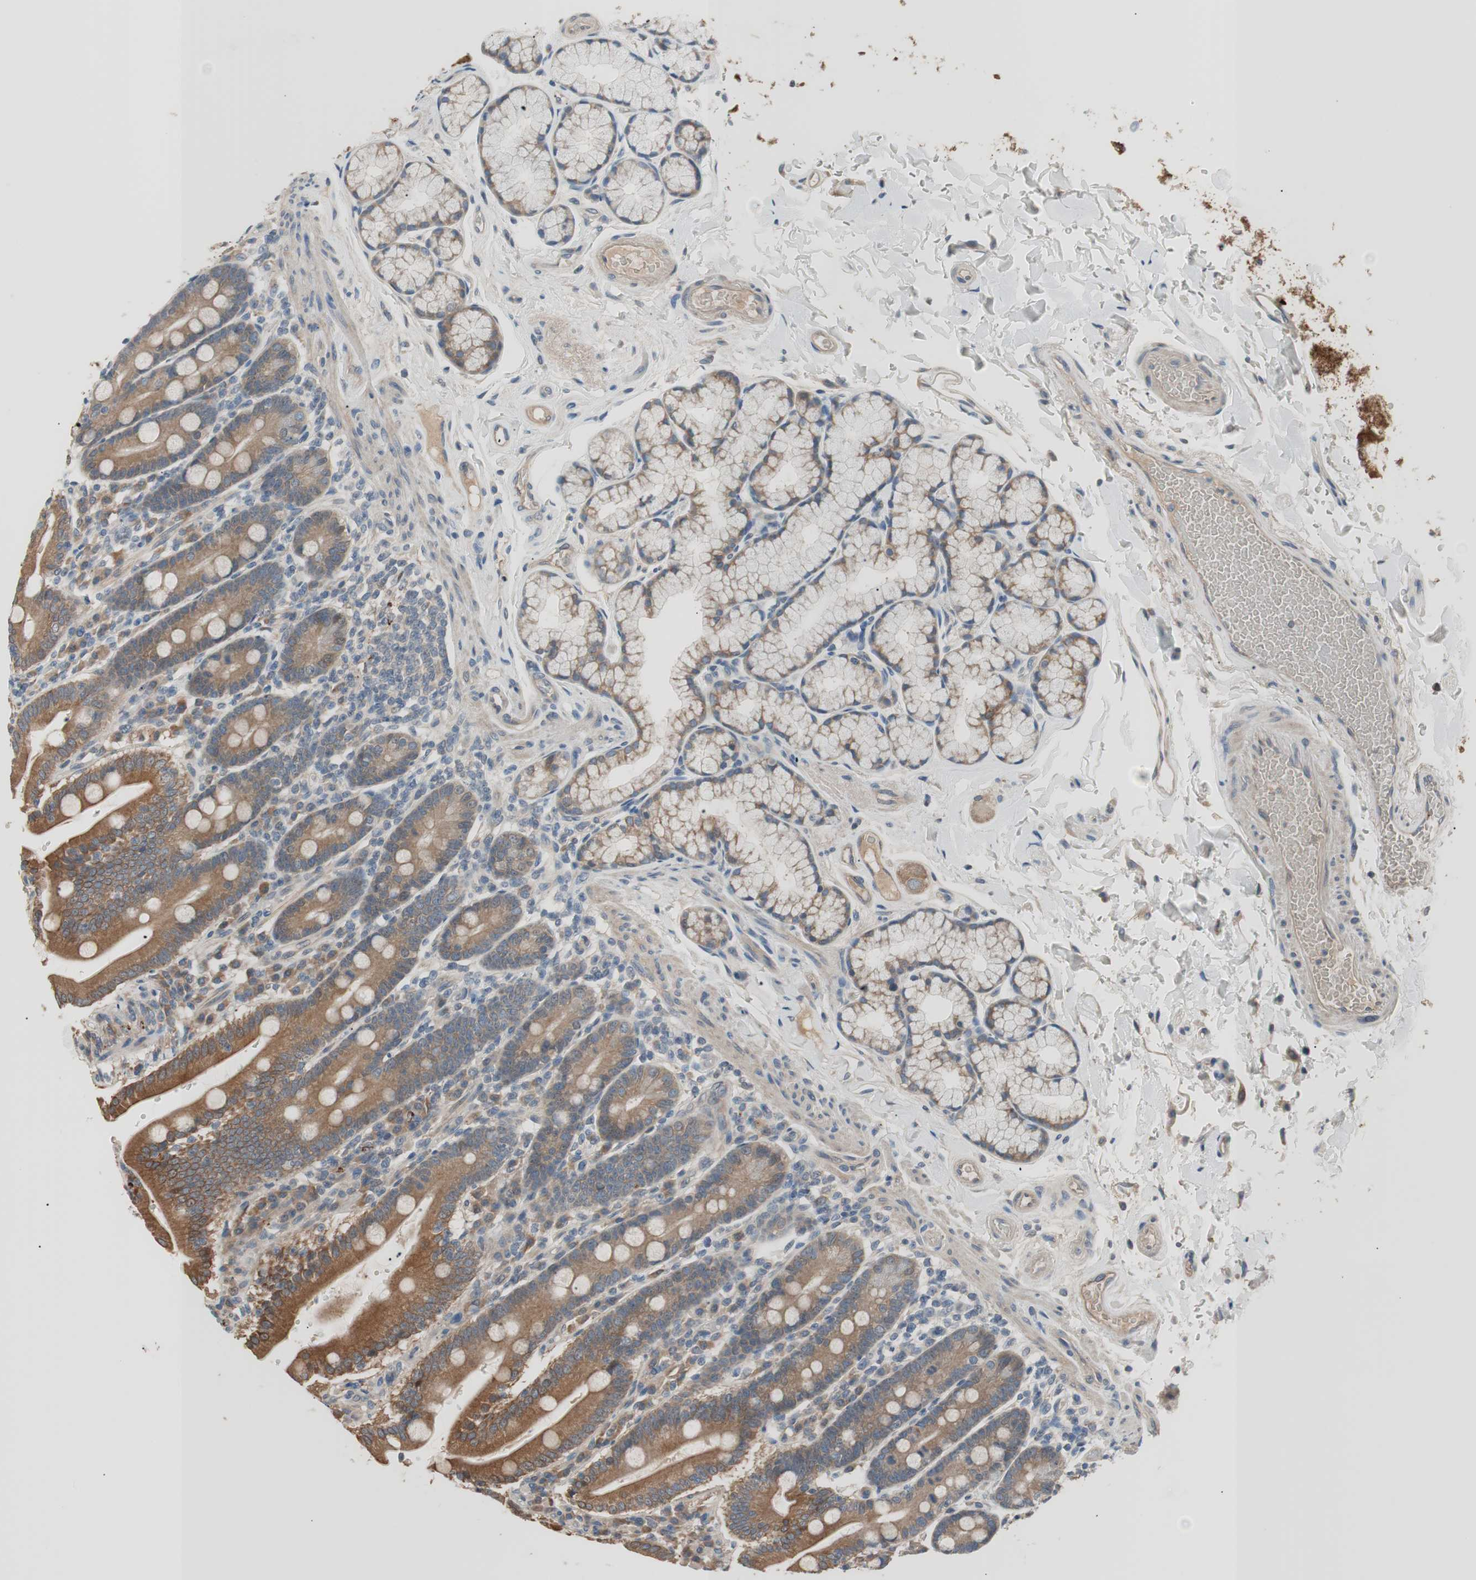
{"staining": {"intensity": "strong", "quantity": ">75%", "location": "cytoplasmic/membranous"}, "tissue": "duodenum", "cell_type": "Glandular cells", "image_type": "normal", "snomed": [{"axis": "morphology", "description": "Normal tissue, NOS"}, {"axis": "topography", "description": "Small intestine, NOS"}], "caption": "Duodenum stained with DAB (3,3'-diaminobenzidine) immunohistochemistry (IHC) reveals high levels of strong cytoplasmic/membranous staining in approximately >75% of glandular cells.", "gene": "FADS2", "patient": {"sex": "female", "age": 71}}